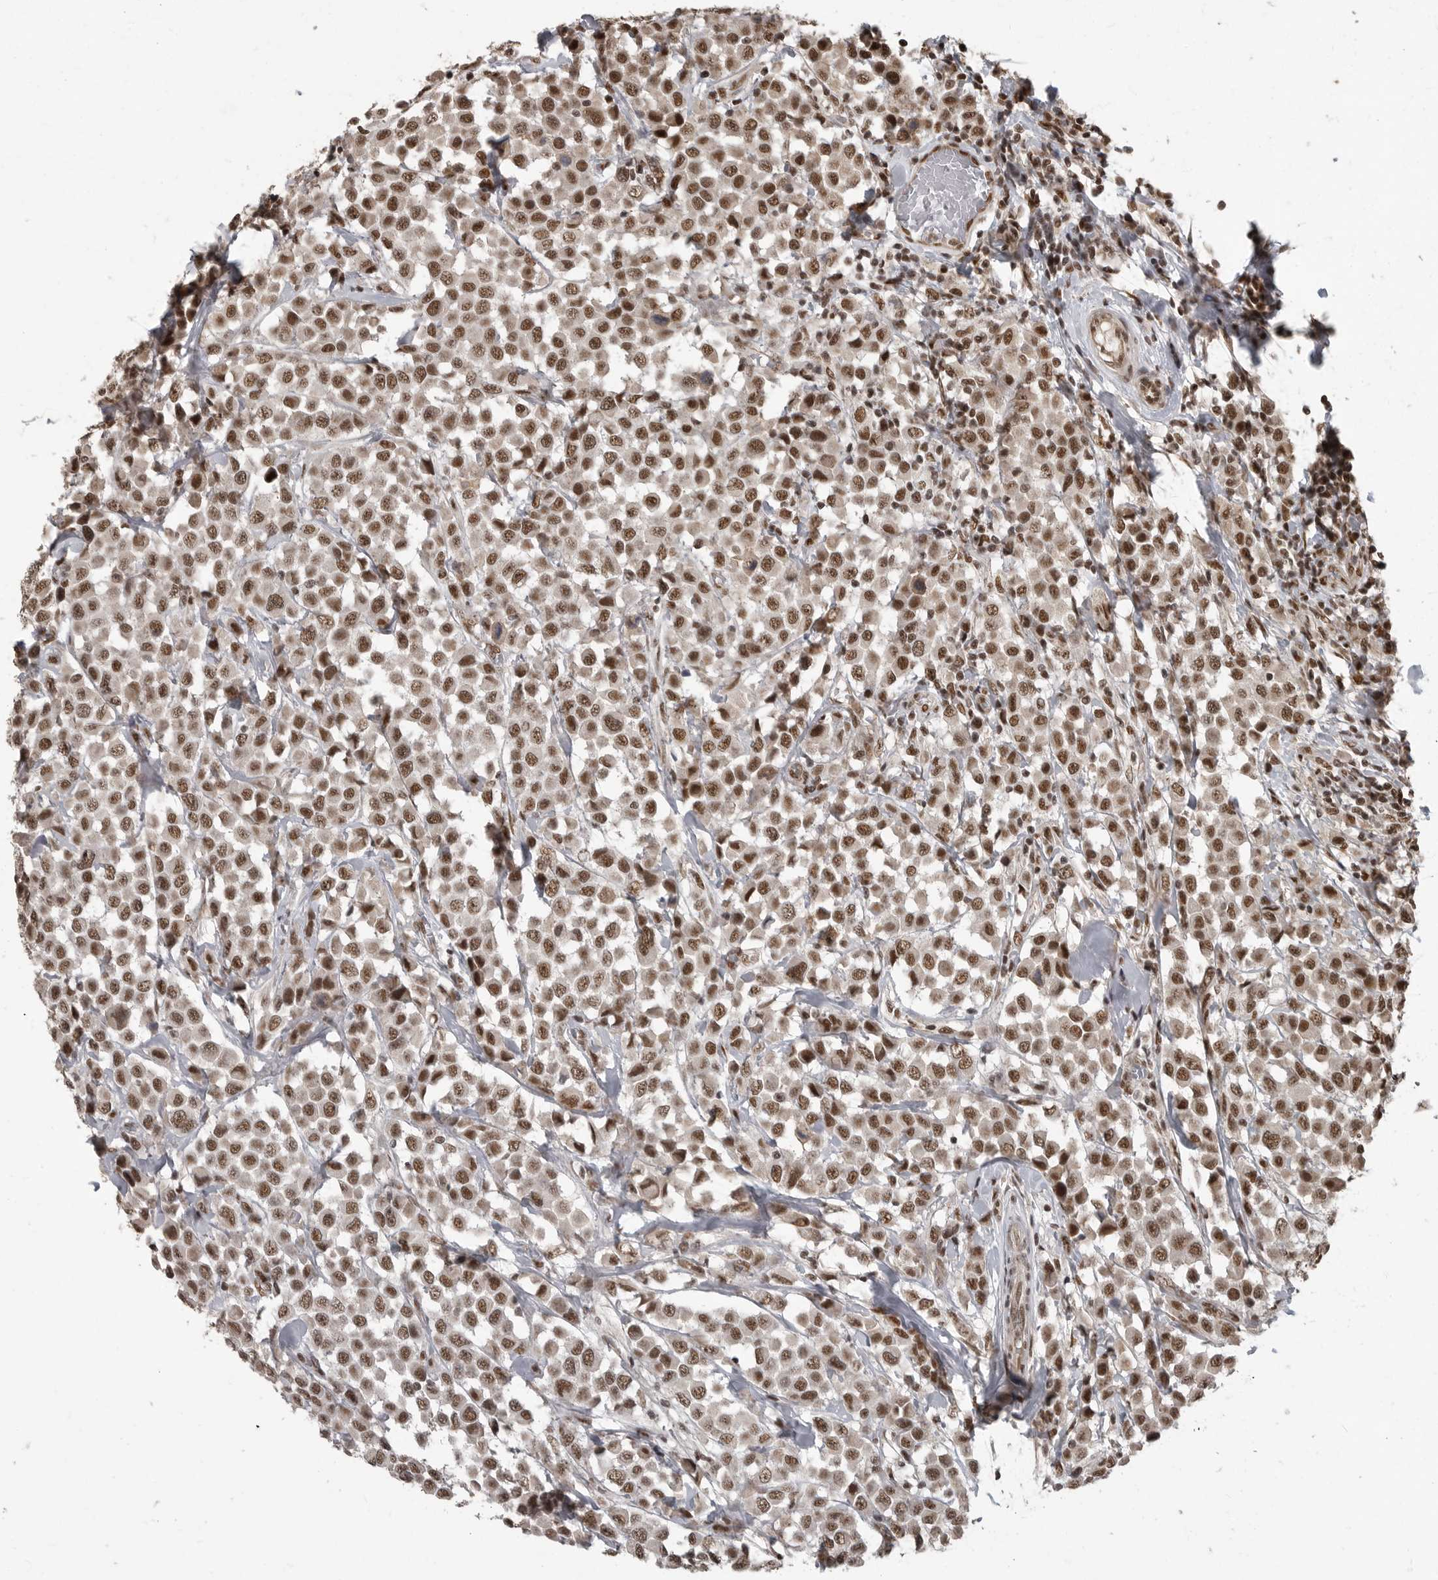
{"staining": {"intensity": "strong", "quantity": ">75%", "location": "nuclear"}, "tissue": "breast cancer", "cell_type": "Tumor cells", "image_type": "cancer", "snomed": [{"axis": "morphology", "description": "Duct carcinoma"}, {"axis": "topography", "description": "Breast"}], "caption": "IHC micrograph of neoplastic tissue: invasive ductal carcinoma (breast) stained using IHC displays high levels of strong protein expression localized specifically in the nuclear of tumor cells, appearing as a nuclear brown color.", "gene": "CBLL1", "patient": {"sex": "female", "age": 61}}